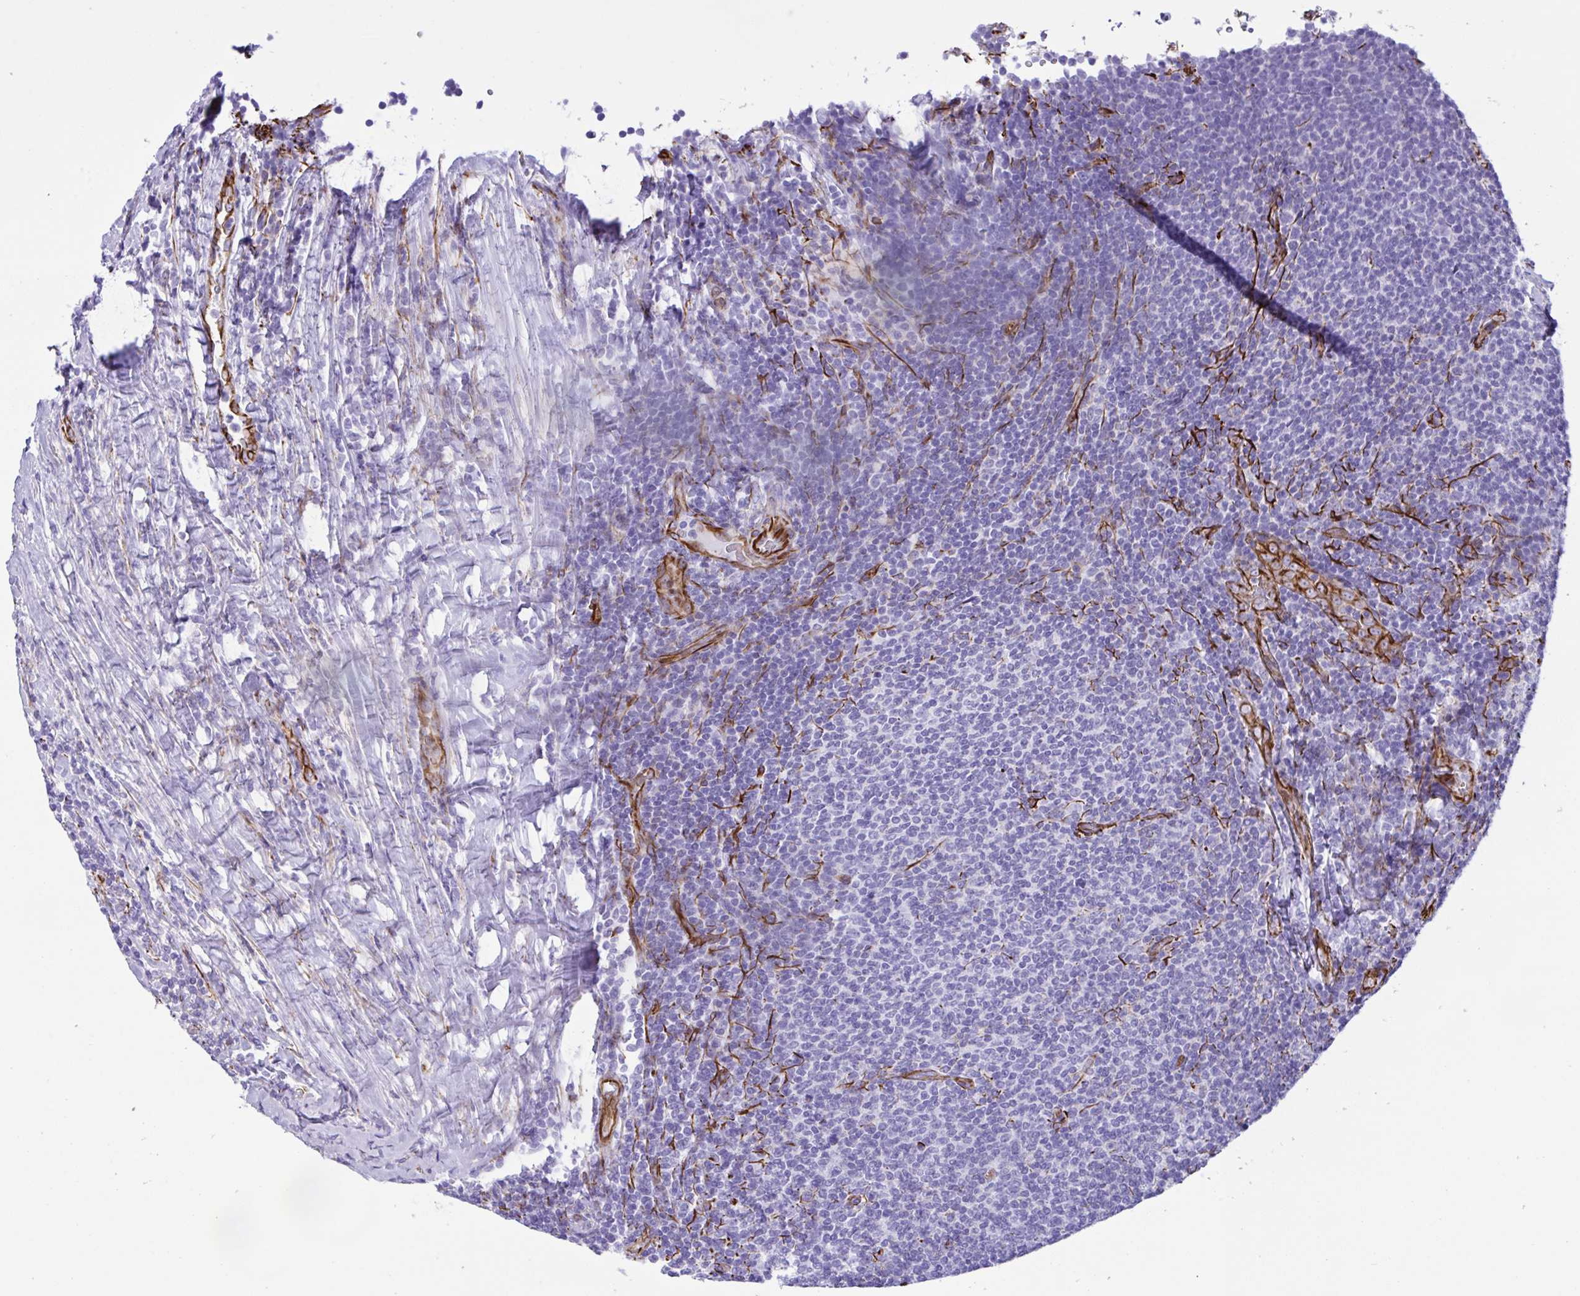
{"staining": {"intensity": "negative", "quantity": "none", "location": "none"}, "tissue": "lymphoma", "cell_type": "Tumor cells", "image_type": "cancer", "snomed": [{"axis": "morphology", "description": "Malignant lymphoma, non-Hodgkin's type, Low grade"}, {"axis": "topography", "description": "Lymph node"}], "caption": "DAB (3,3'-diaminobenzidine) immunohistochemical staining of human lymphoma demonstrates no significant positivity in tumor cells.", "gene": "SMAD5", "patient": {"sex": "male", "age": 52}}